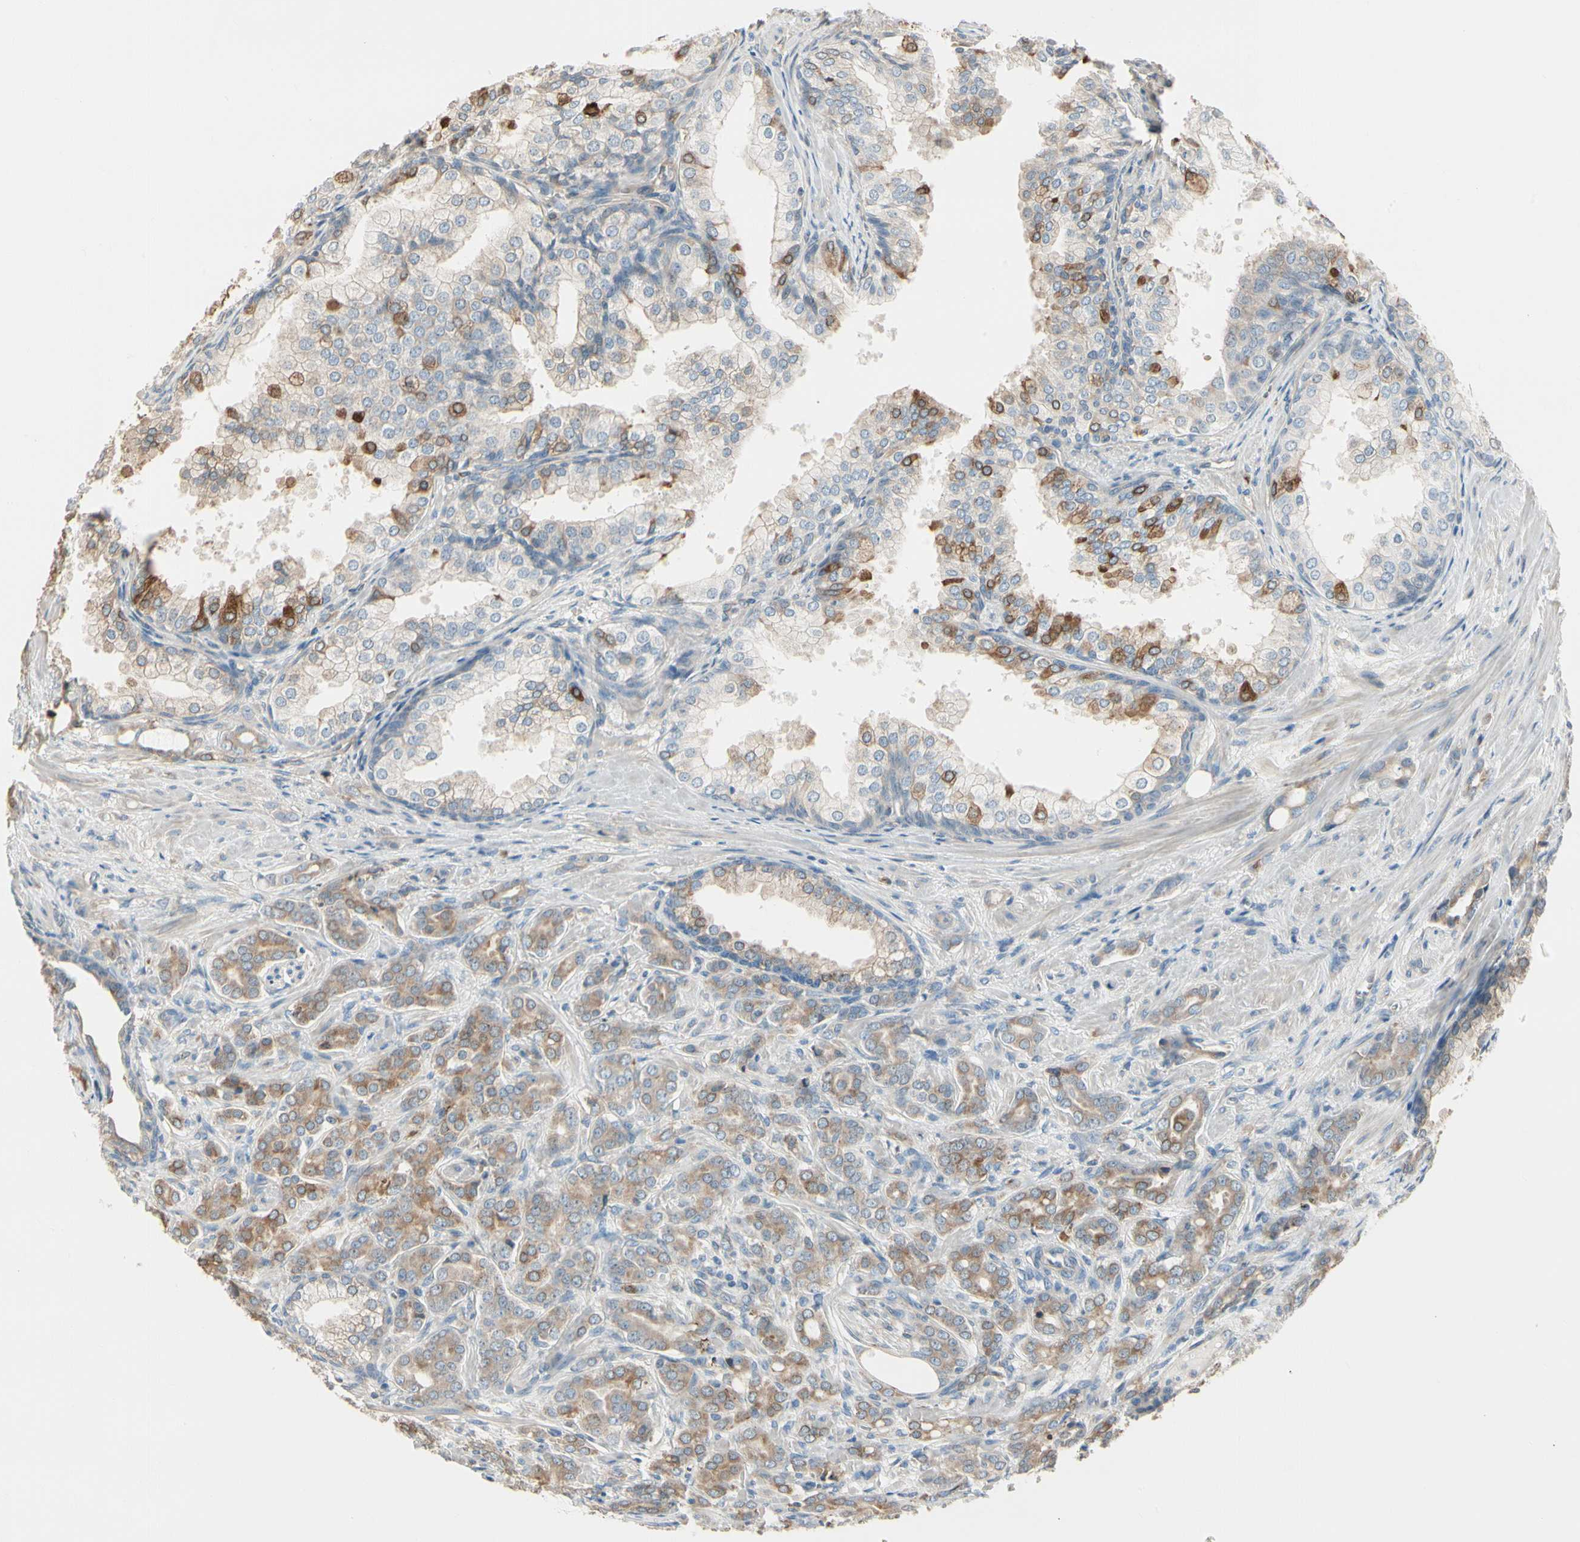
{"staining": {"intensity": "moderate", "quantity": ">75%", "location": "cytoplasmic/membranous"}, "tissue": "prostate cancer", "cell_type": "Tumor cells", "image_type": "cancer", "snomed": [{"axis": "morphology", "description": "Adenocarcinoma, High grade"}, {"axis": "topography", "description": "Prostate"}], "caption": "Prostate cancer (high-grade adenocarcinoma) stained with a protein marker displays moderate staining in tumor cells.", "gene": "NUCB2", "patient": {"sex": "male", "age": 64}}